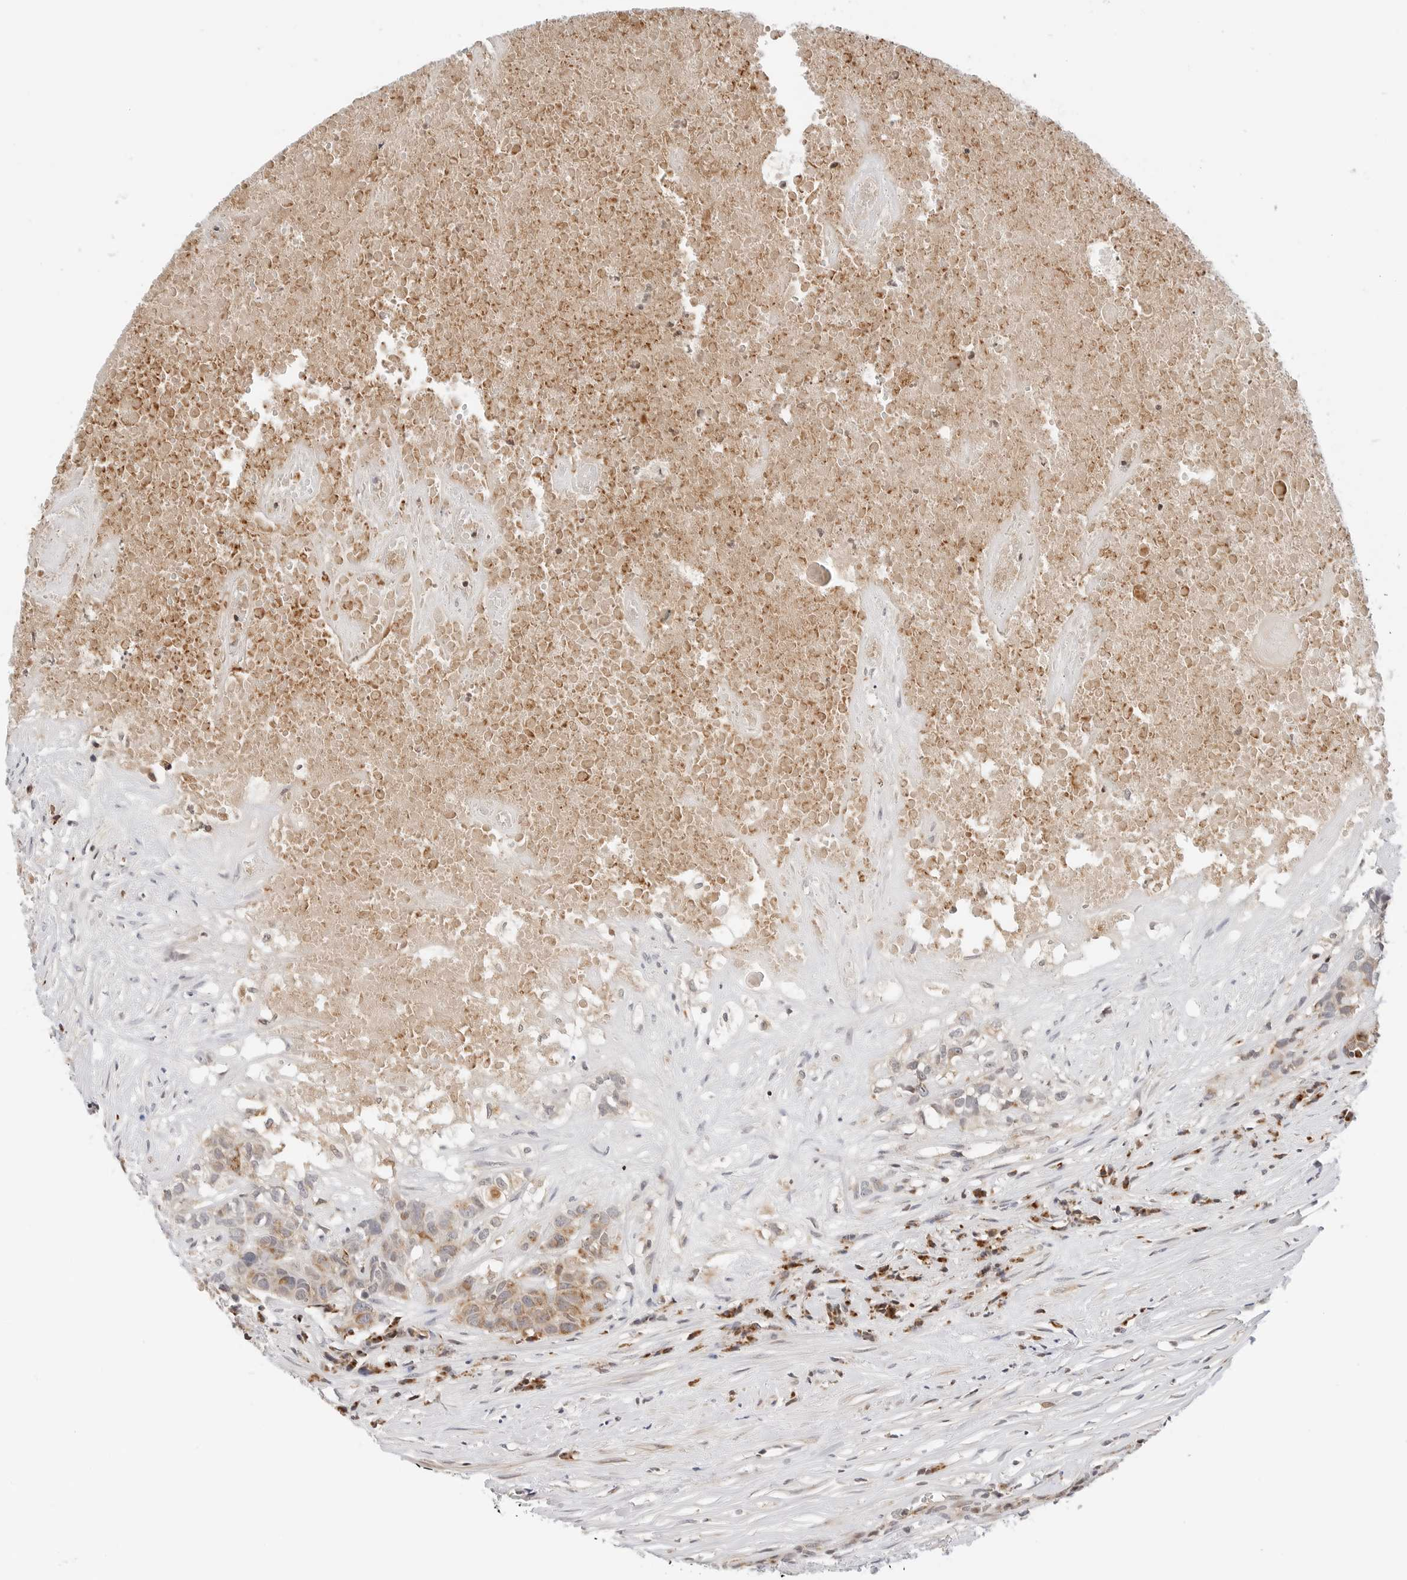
{"staining": {"intensity": "moderate", "quantity": ">75%", "location": "cytoplasmic/membranous"}, "tissue": "head and neck cancer", "cell_type": "Tumor cells", "image_type": "cancer", "snomed": [{"axis": "morphology", "description": "Squamous cell carcinoma, NOS"}, {"axis": "topography", "description": "Head-Neck"}], "caption": "Tumor cells show medium levels of moderate cytoplasmic/membranous staining in approximately >75% of cells in head and neck cancer. The staining is performed using DAB brown chromogen to label protein expression. The nuclei are counter-stained blue using hematoxylin.", "gene": "DYRK4", "patient": {"sex": "male", "age": 66}}